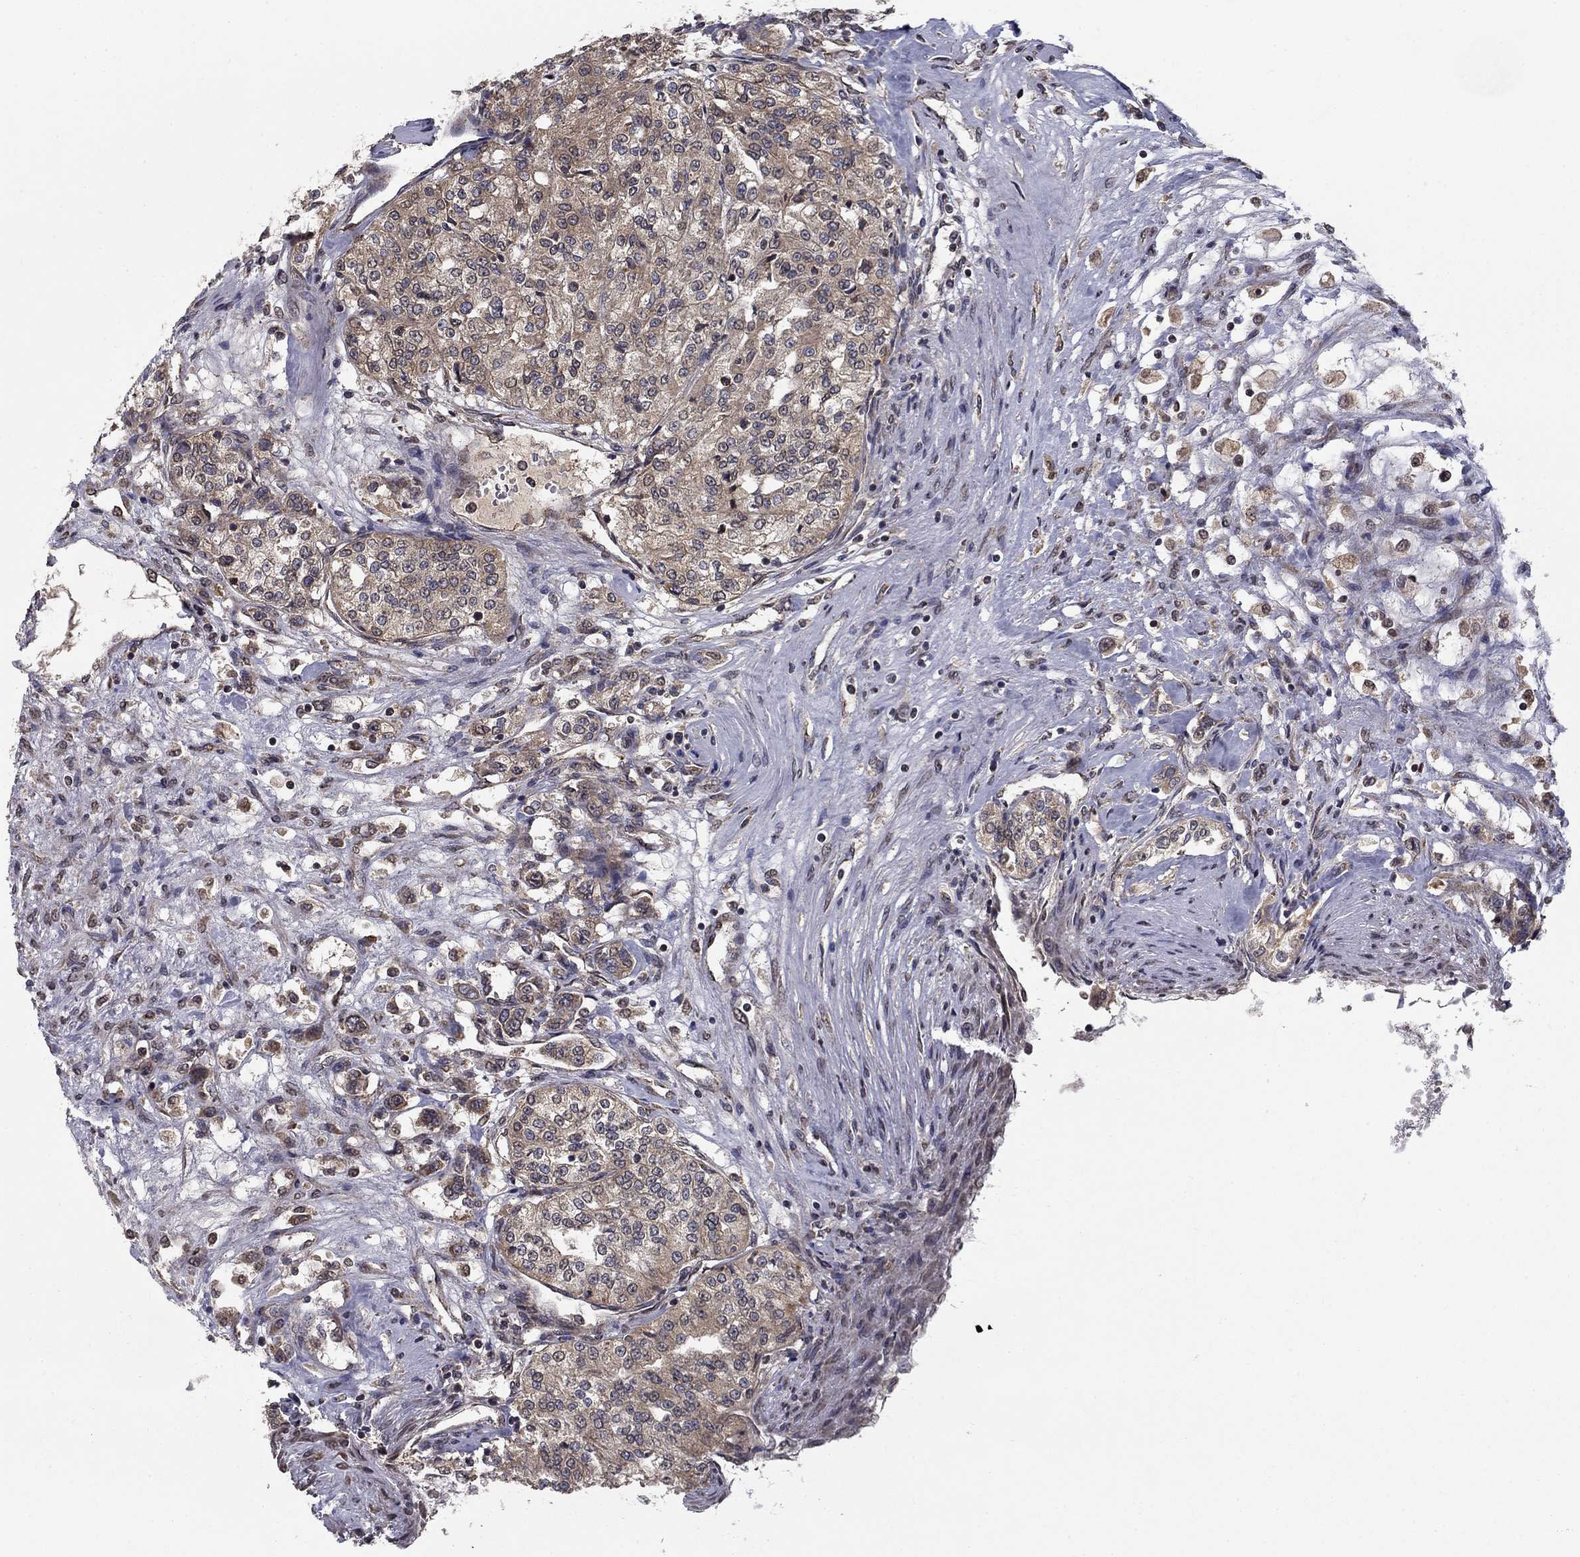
{"staining": {"intensity": "weak", "quantity": "25%-75%", "location": "cytoplasmic/membranous"}, "tissue": "renal cancer", "cell_type": "Tumor cells", "image_type": "cancer", "snomed": [{"axis": "morphology", "description": "Adenocarcinoma, NOS"}, {"axis": "topography", "description": "Kidney"}], "caption": "Brown immunohistochemical staining in adenocarcinoma (renal) shows weak cytoplasmic/membranous staining in approximately 25%-75% of tumor cells. (DAB IHC, brown staining for protein, blue staining for nuclei).", "gene": "SLC2A13", "patient": {"sex": "female", "age": 63}}